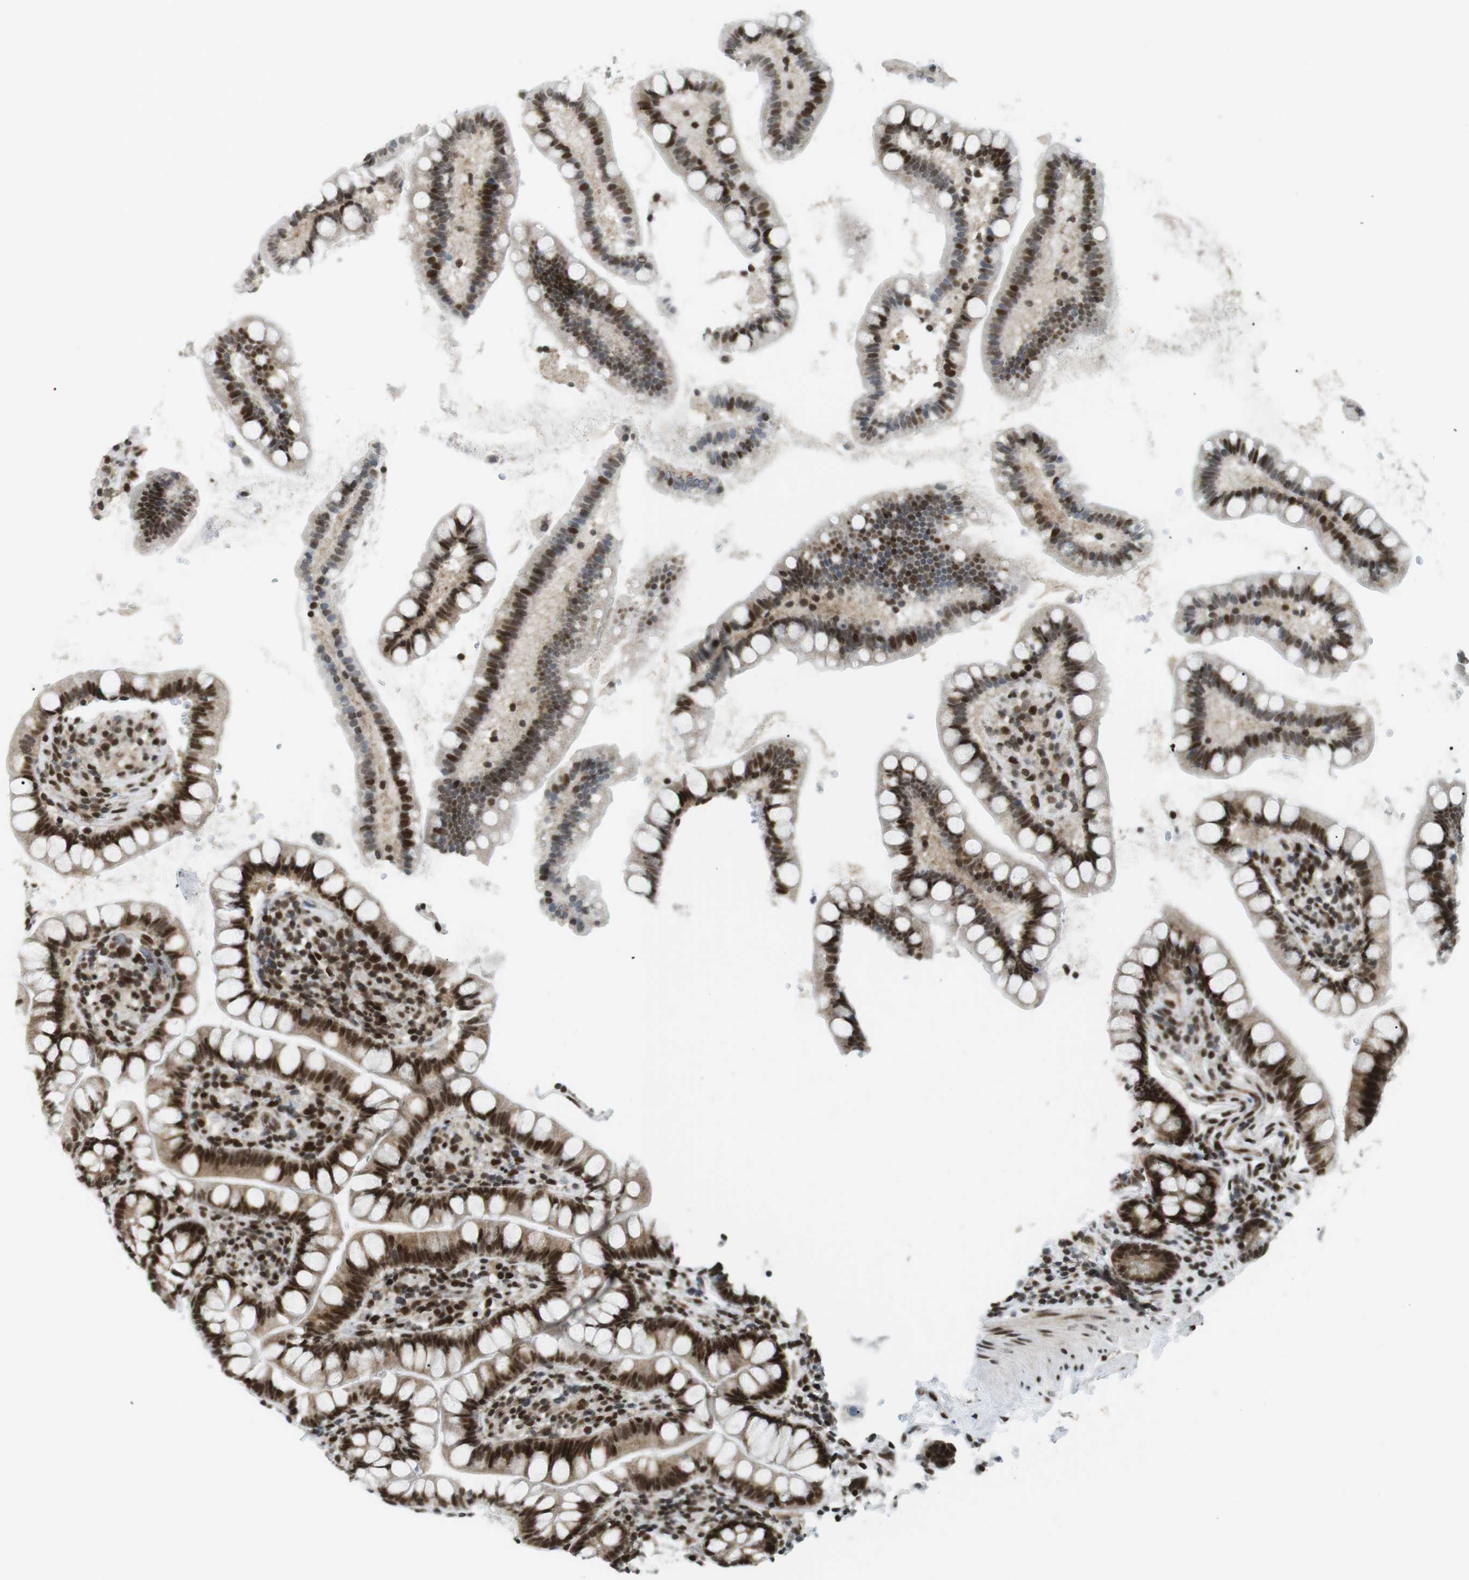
{"staining": {"intensity": "strong", "quantity": ">75%", "location": "cytoplasmic/membranous,nuclear"}, "tissue": "small intestine", "cell_type": "Glandular cells", "image_type": "normal", "snomed": [{"axis": "morphology", "description": "Normal tissue, NOS"}, {"axis": "topography", "description": "Small intestine"}], "caption": "This image displays immunohistochemistry (IHC) staining of unremarkable human small intestine, with high strong cytoplasmic/membranous,nuclear positivity in about >75% of glandular cells.", "gene": "CDC27", "patient": {"sex": "female", "age": 84}}